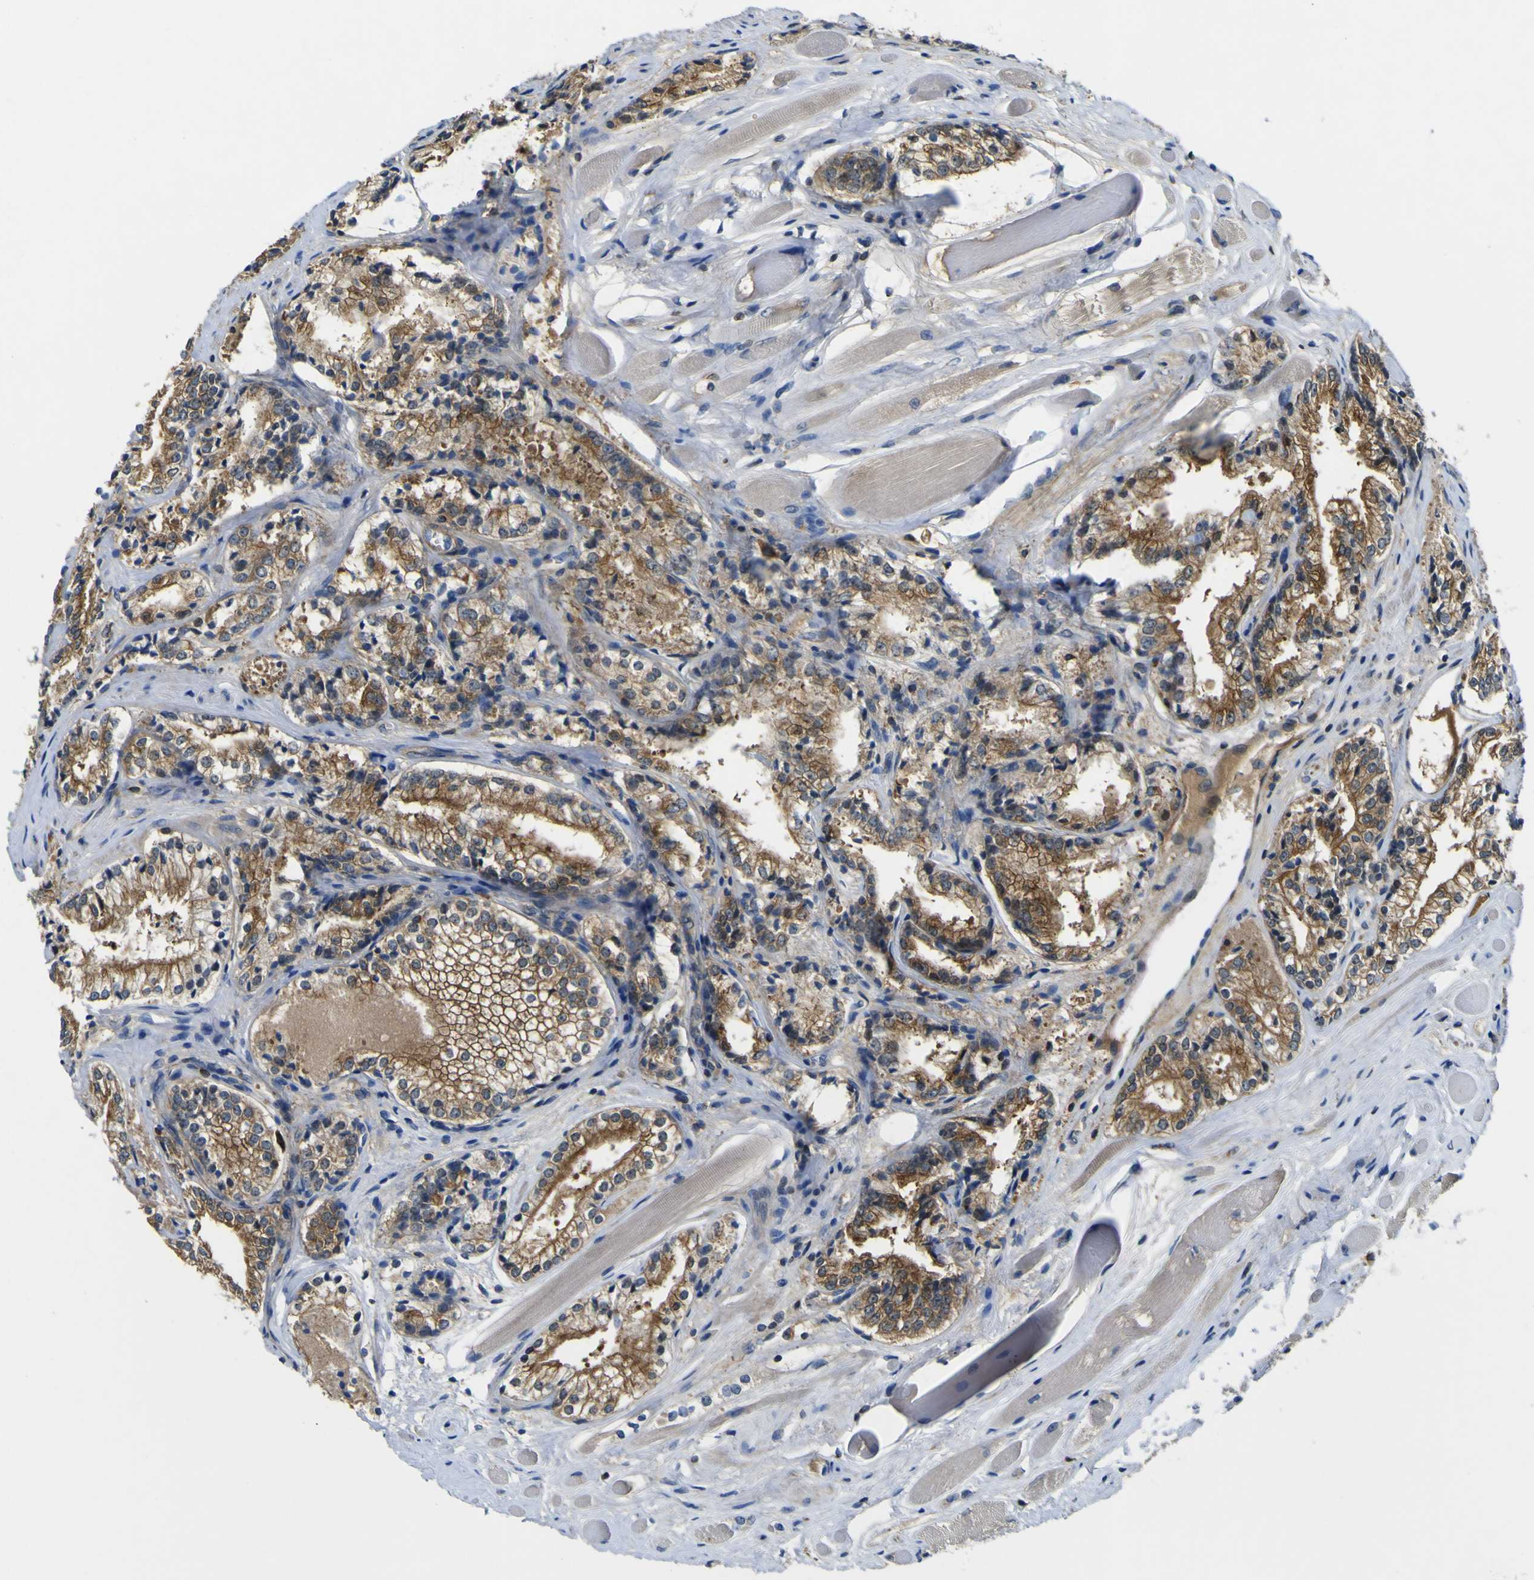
{"staining": {"intensity": "strong", "quantity": ">75%", "location": "cytoplasmic/membranous"}, "tissue": "prostate cancer", "cell_type": "Tumor cells", "image_type": "cancer", "snomed": [{"axis": "morphology", "description": "Adenocarcinoma, Low grade"}, {"axis": "topography", "description": "Prostate"}], "caption": "IHC image of neoplastic tissue: low-grade adenocarcinoma (prostate) stained using immunohistochemistry (IHC) demonstrates high levels of strong protein expression localized specifically in the cytoplasmic/membranous of tumor cells, appearing as a cytoplasmic/membranous brown color.", "gene": "EML2", "patient": {"sex": "male", "age": 60}}